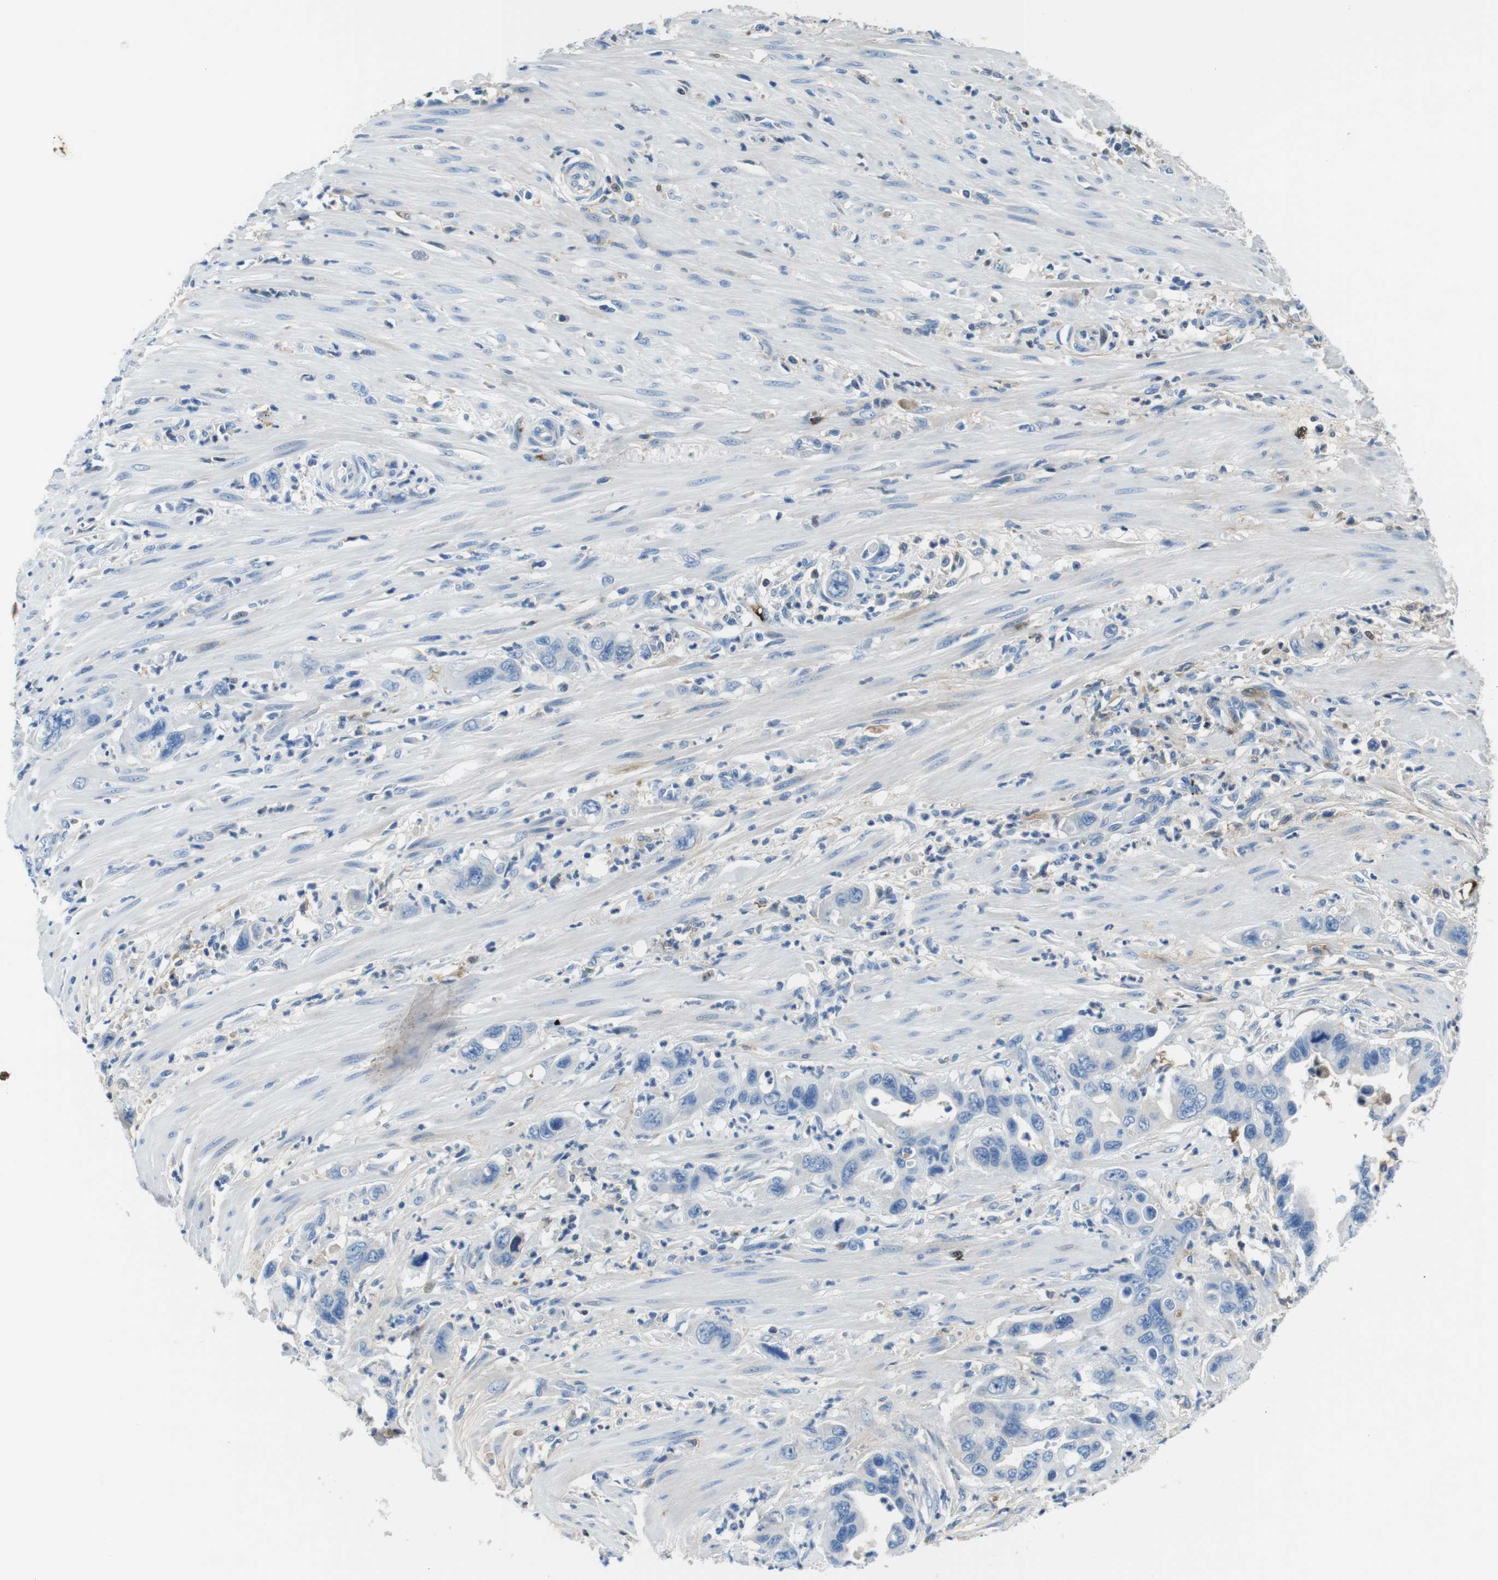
{"staining": {"intensity": "negative", "quantity": "none", "location": "none"}, "tissue": "pancreatic cancer", "cell_type": "Tumor cells", "image_type": "cancer", "snomed": [{"axis": "morphology", "description": "Adenocarcinoma, NOS"}, {"axis": "topography", "description": "Pancreas"}], "caption": "Immunohistochemistry (IHC) histopathology image of neoplastic tissue: pancreatic cancer stained with DAB (3,3'-diaminobenzidine) exhibits no significant protein positivity in tumor cells.", "gene": "IGKC", "patient": {"sex": "female", "age": 71}}